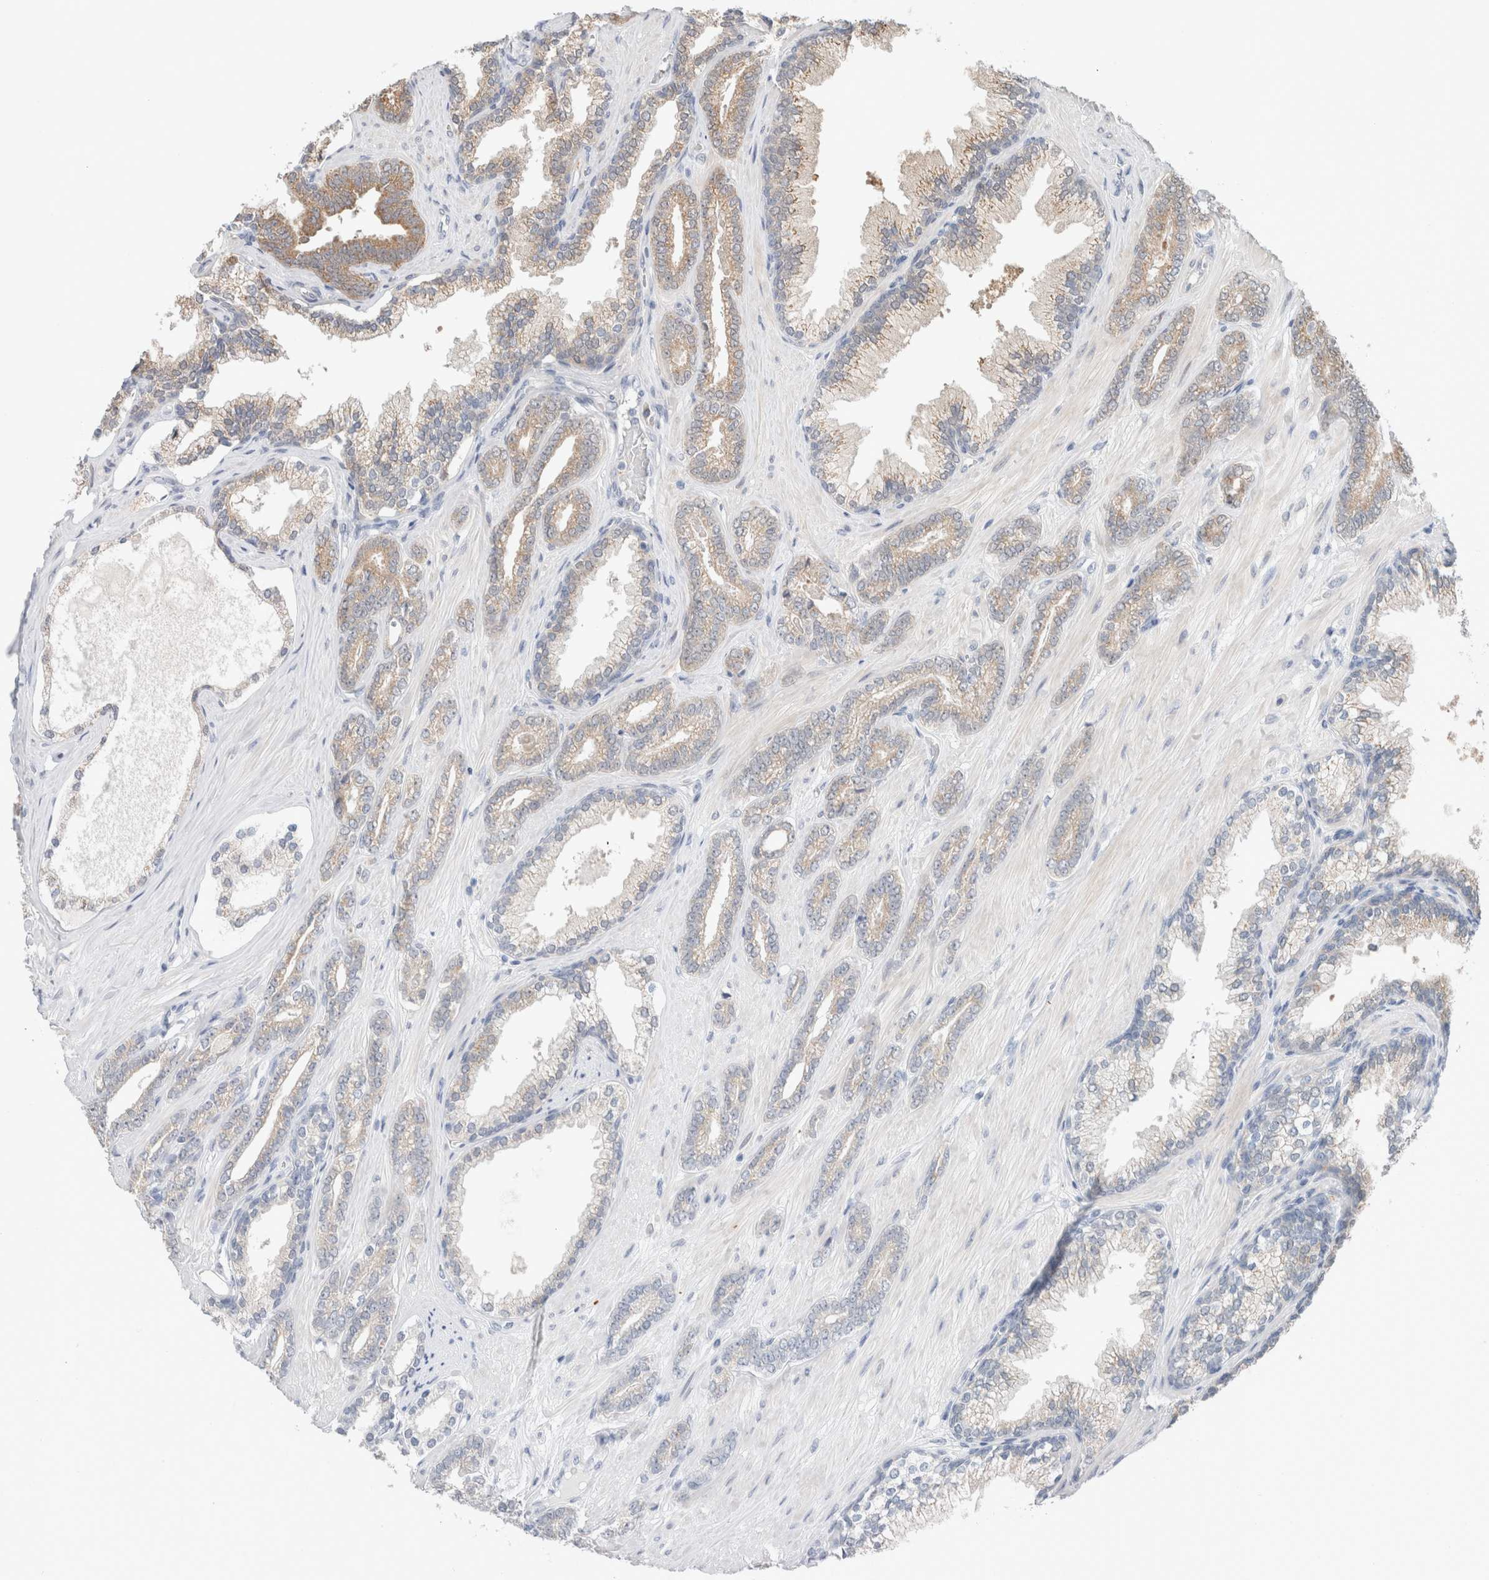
{"staining": {"intensity": "weak", "quantity": "25%-75%", "location": "cytoplasmic/membranous"}, "tissue": "prostate cancer", "cell_type": "Tumor cells", "image_type": "cancer", "snomed": [{"axis": "morphology", "description": "Adenocarcinoma, Low grade"}, {"axis": "topography", "description": "Prostate"}], "caption": "A high-resolution photomicrograph shows immunohistochemistry (IHC) staining of prostate cancer, which reveals weak cytoplasmic/membranous expression in approximately 25%-75% of tumor cells.", "gene": "CRAT", "patient": {"sex": "male", "age": 71}}